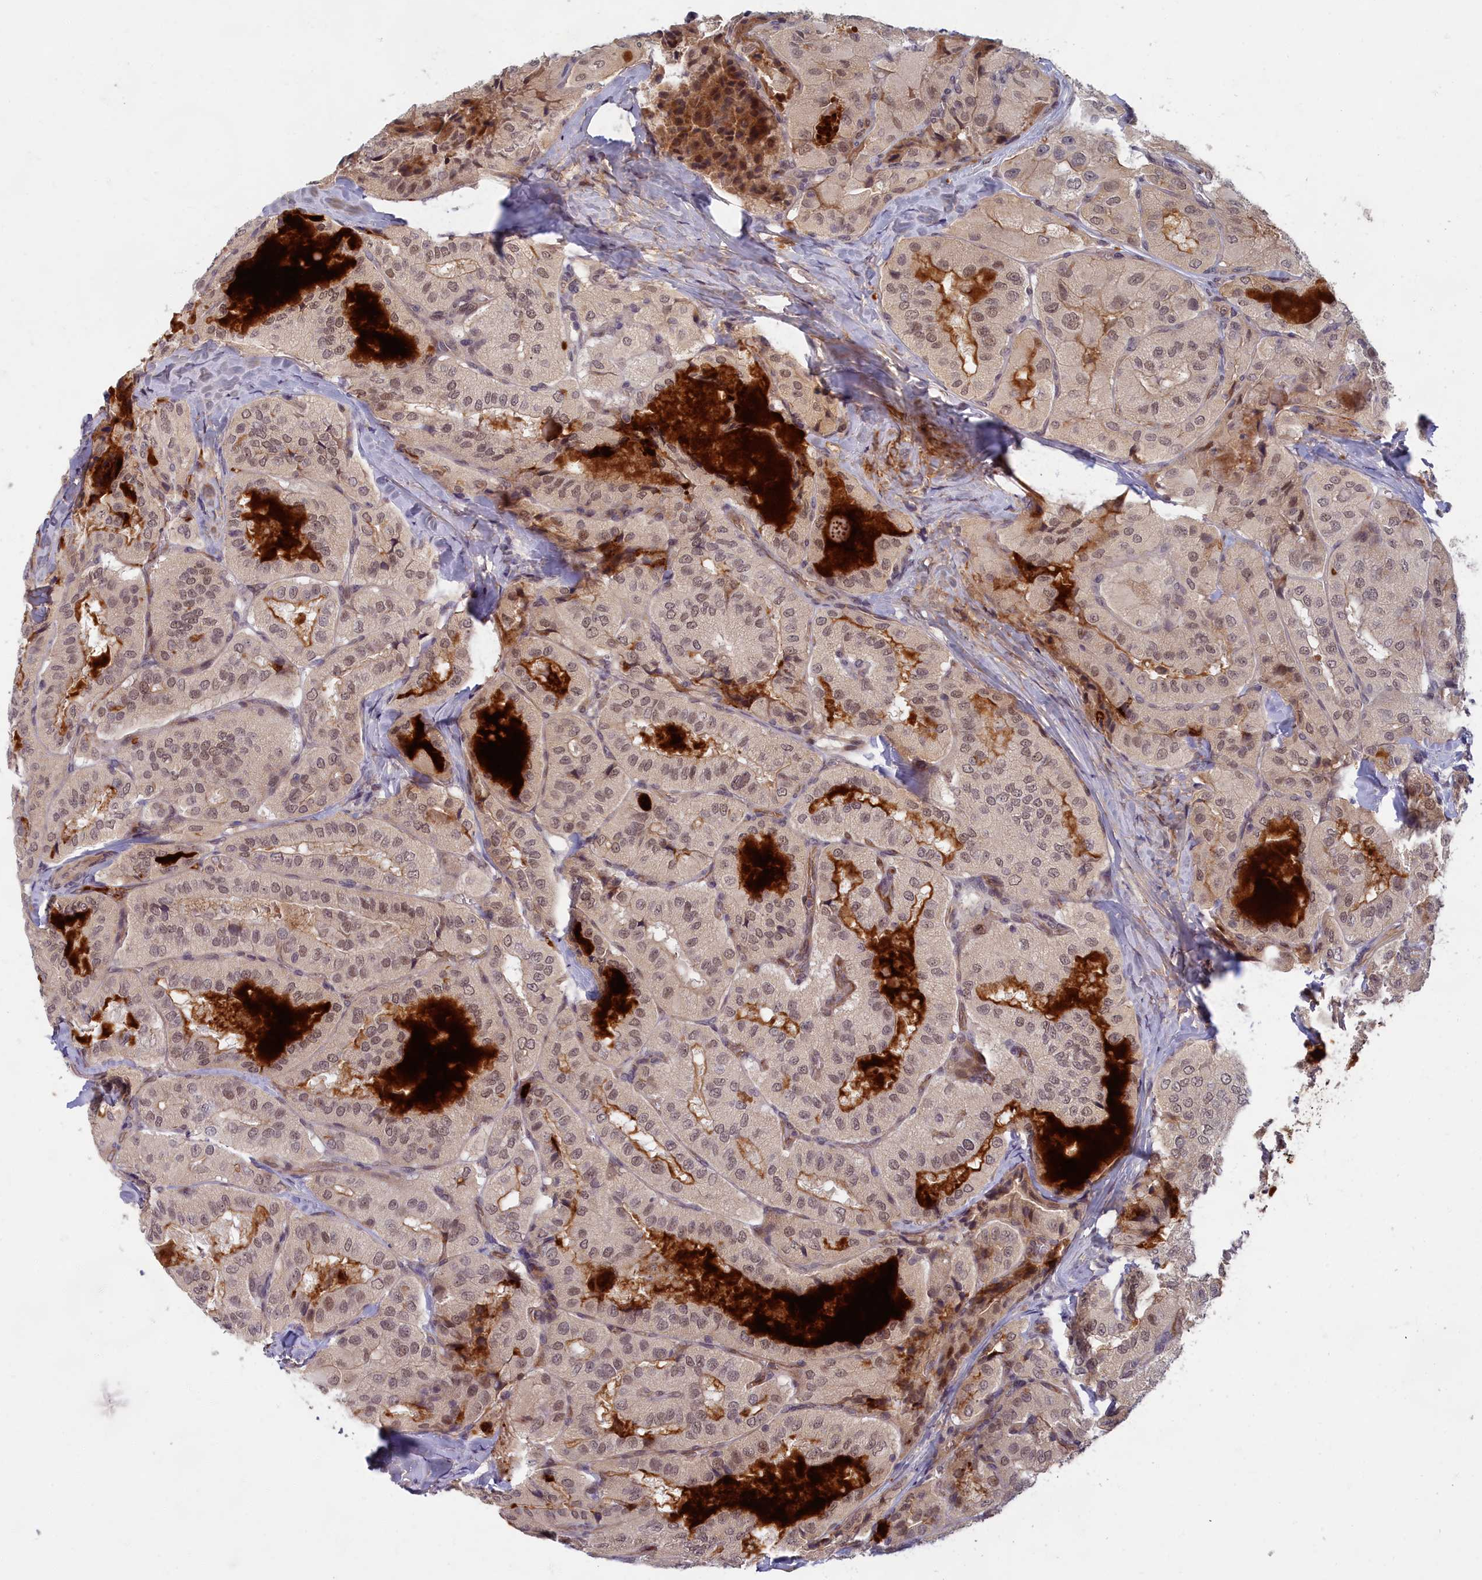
{"staining": {"intensity": "weak", "quantity": "<25%", "location": "nuclear"}, "tissue": "thyroid cancer", "cell_type": "Tumor cells", "image_type": "cancer", "snomed": [{"axis": "morphology", "description": "Normal tissue, NOS"}, {"axis": "morphology", "description": "Papillary adenocarcinoma, NOS"}, {"axis": "topography", "description": "Thyroid gland"}], "caption": "Human thyroid cancer (papillary adenocarcinoma) stained for a protein using immunohistochemistry (IHC) displays no expression in tumor cells.", "gene": "EARS2", "patient": {"sex": "female", "age": 59}}